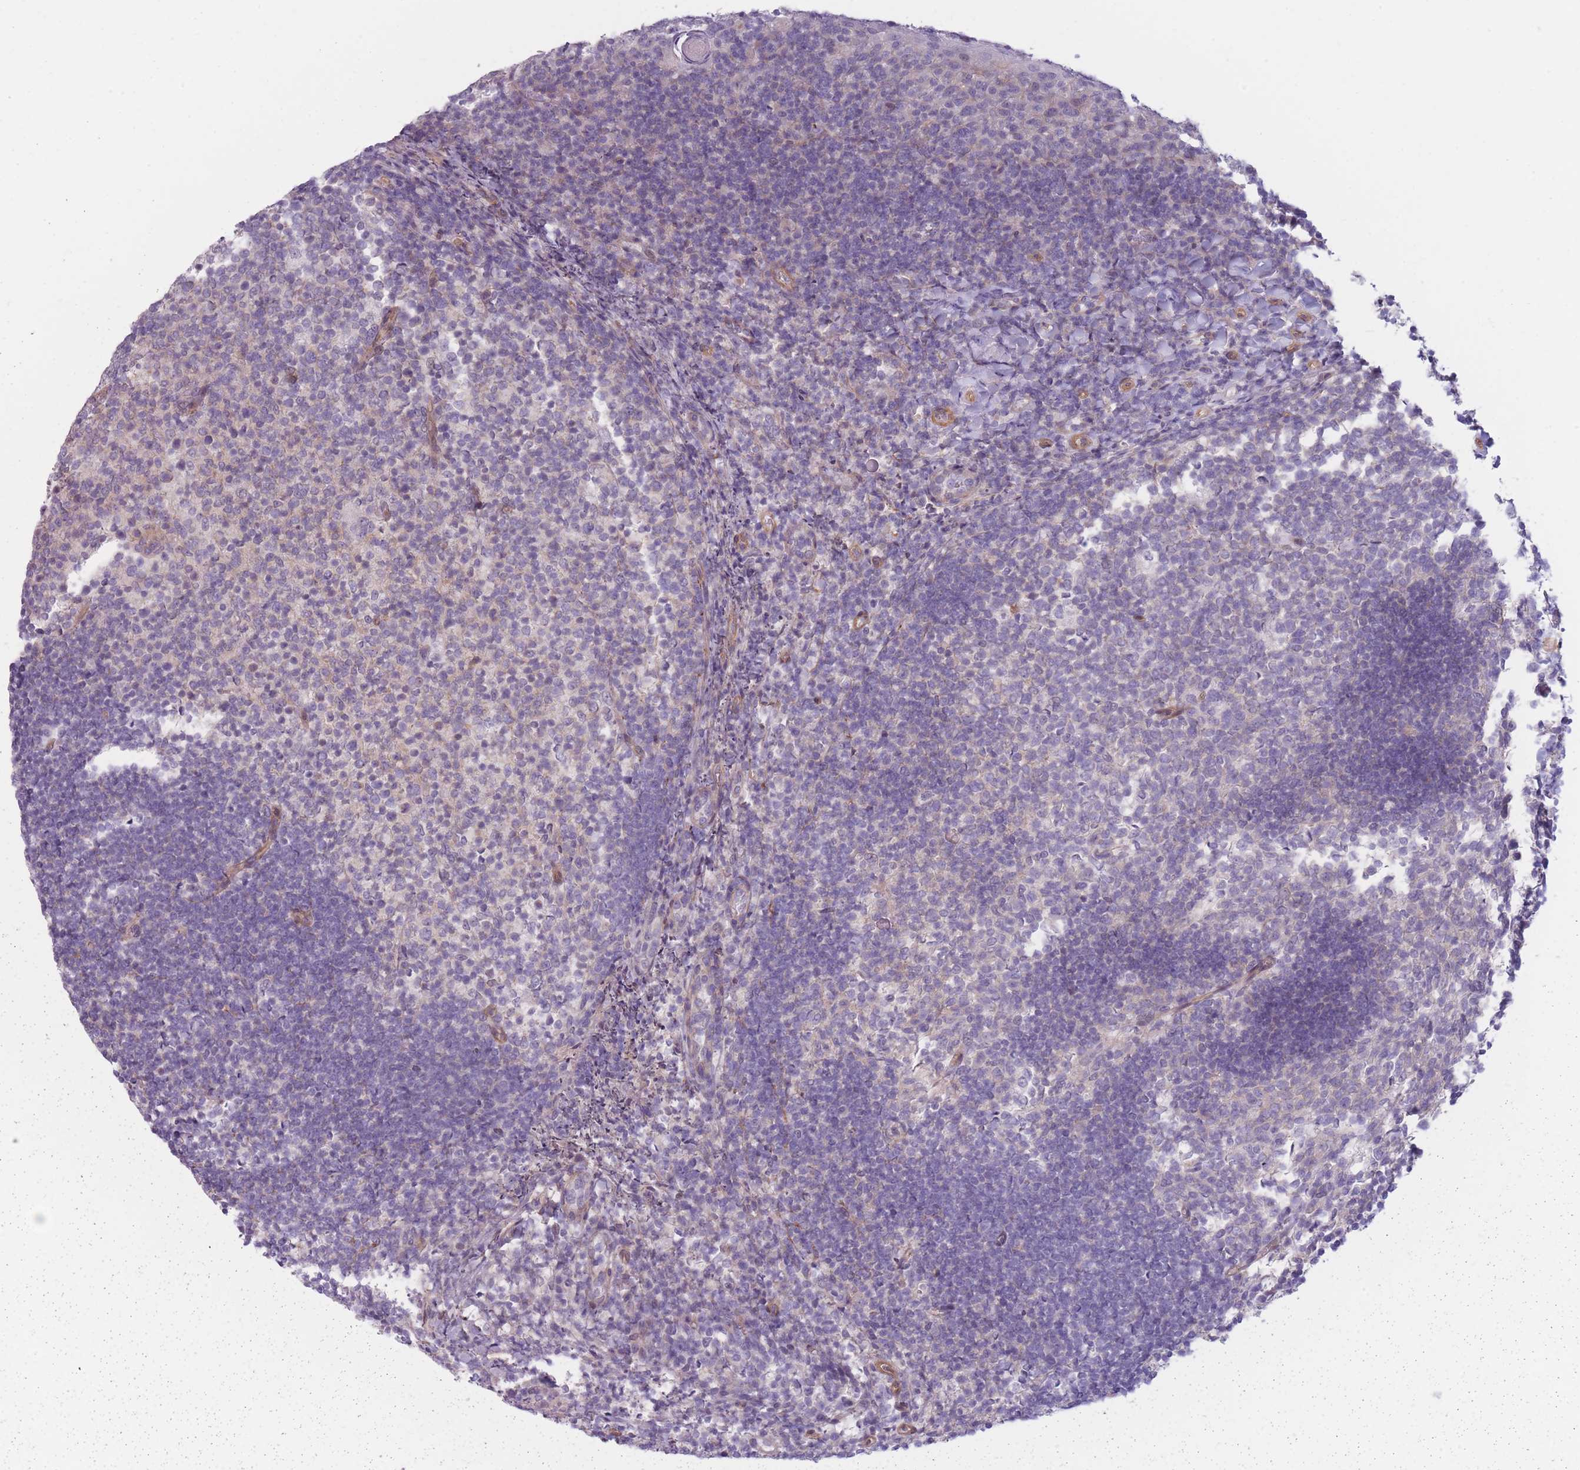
{"staining": {"intensity": "negative", "quantity": "none", "location": "none"}, "tissue": "tonsil", "cell_type": "Germinal center cells", "image_type": "normal", "snomed": [{"axis": "morphology", "description": "Normal tissue, NOS"}, {"axis": "topography", "description": "Tonsil"}], "caption": "The image exhibits no staining of germinal center cells in unremarkable tonsil. The staining was performed using DAB (3,3'-diaminobenzidine) to visualize the protein expression in brown, while the nuclei were stained in blue with hematoxylin (Magnification: 20x).", "gene": "SLC7A6", "patient": {"sex": "female", "age": 10}}